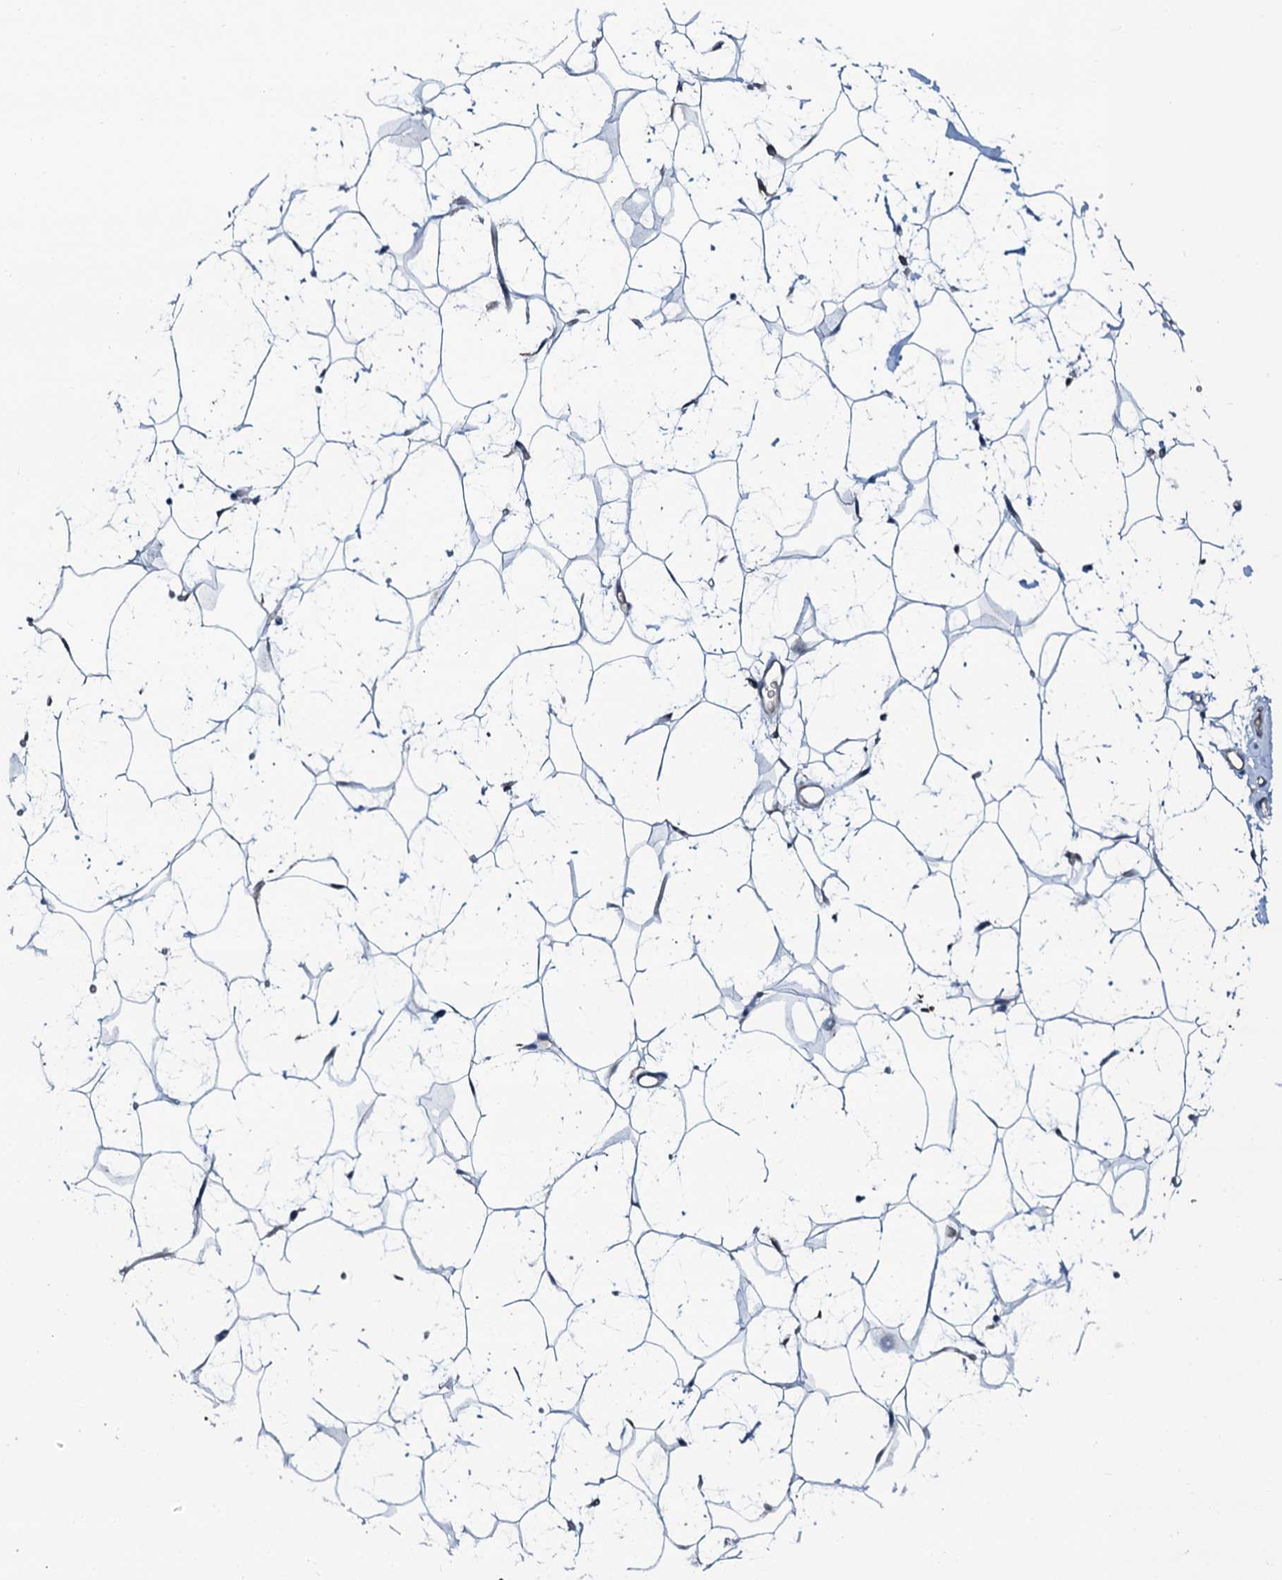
{"staining": {"intensity": "negative", "quantity": "none", "location": "none"}, "tissue": "adipose tissue", "cell_type": "Adipocytes", "image_type": "normal", "snomed": [{"axis": "morphology", "description": "Normal tissue, NOS"}, {"axis": "topography", "description": "Breast"}], "caption": "This is an immunohistochemistry (IHC) photomicrograph of unremarkable human adipose tissue. There is no positivity in adipocytes.", "gene": "C10orf88", "patient": {"sex": "female", "age": 26}}